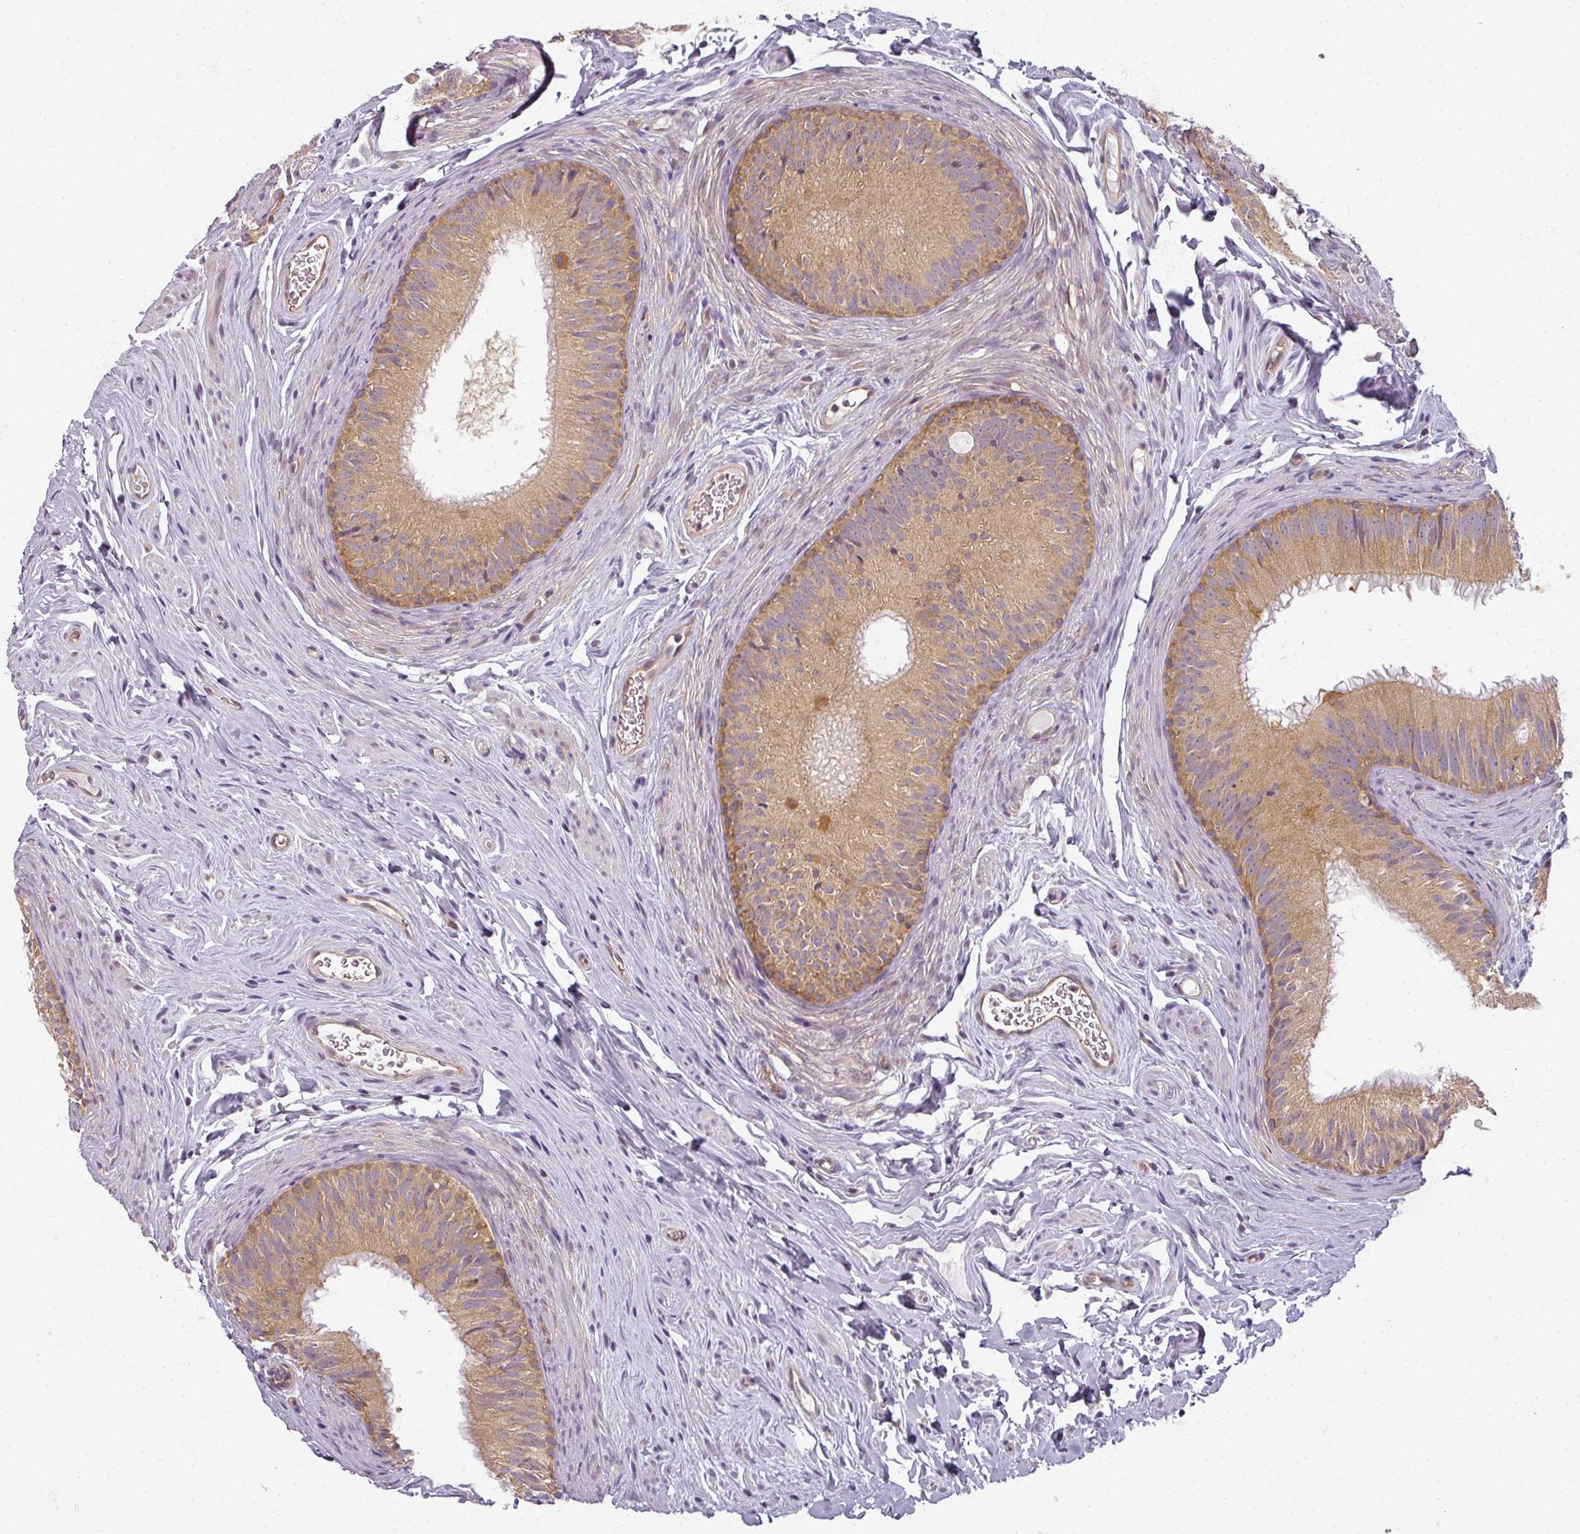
{"staining": {"intensity": "moderate", "quantity": "25%-75%", "location": "cytoplasmic/membranous"}, "tissue": "epididymis", "cell_type": "Glandular cells", "image_type": "normal", "snomed": [{"axis": "morphology", "description": "Normal tissue, NOS"}, {"axis": "topography", "description": "Epididymis, spermatic cord, NOS"}], "caption": "Approximately 25%-75% of glandular cells in normal human epididymis reveal moderate cytoplasmic/membranous protein expression as visualized by brown immunohistochemical staining.", "gene": "AGPAT4", "patient": {"sex": "male", "age": 25}}